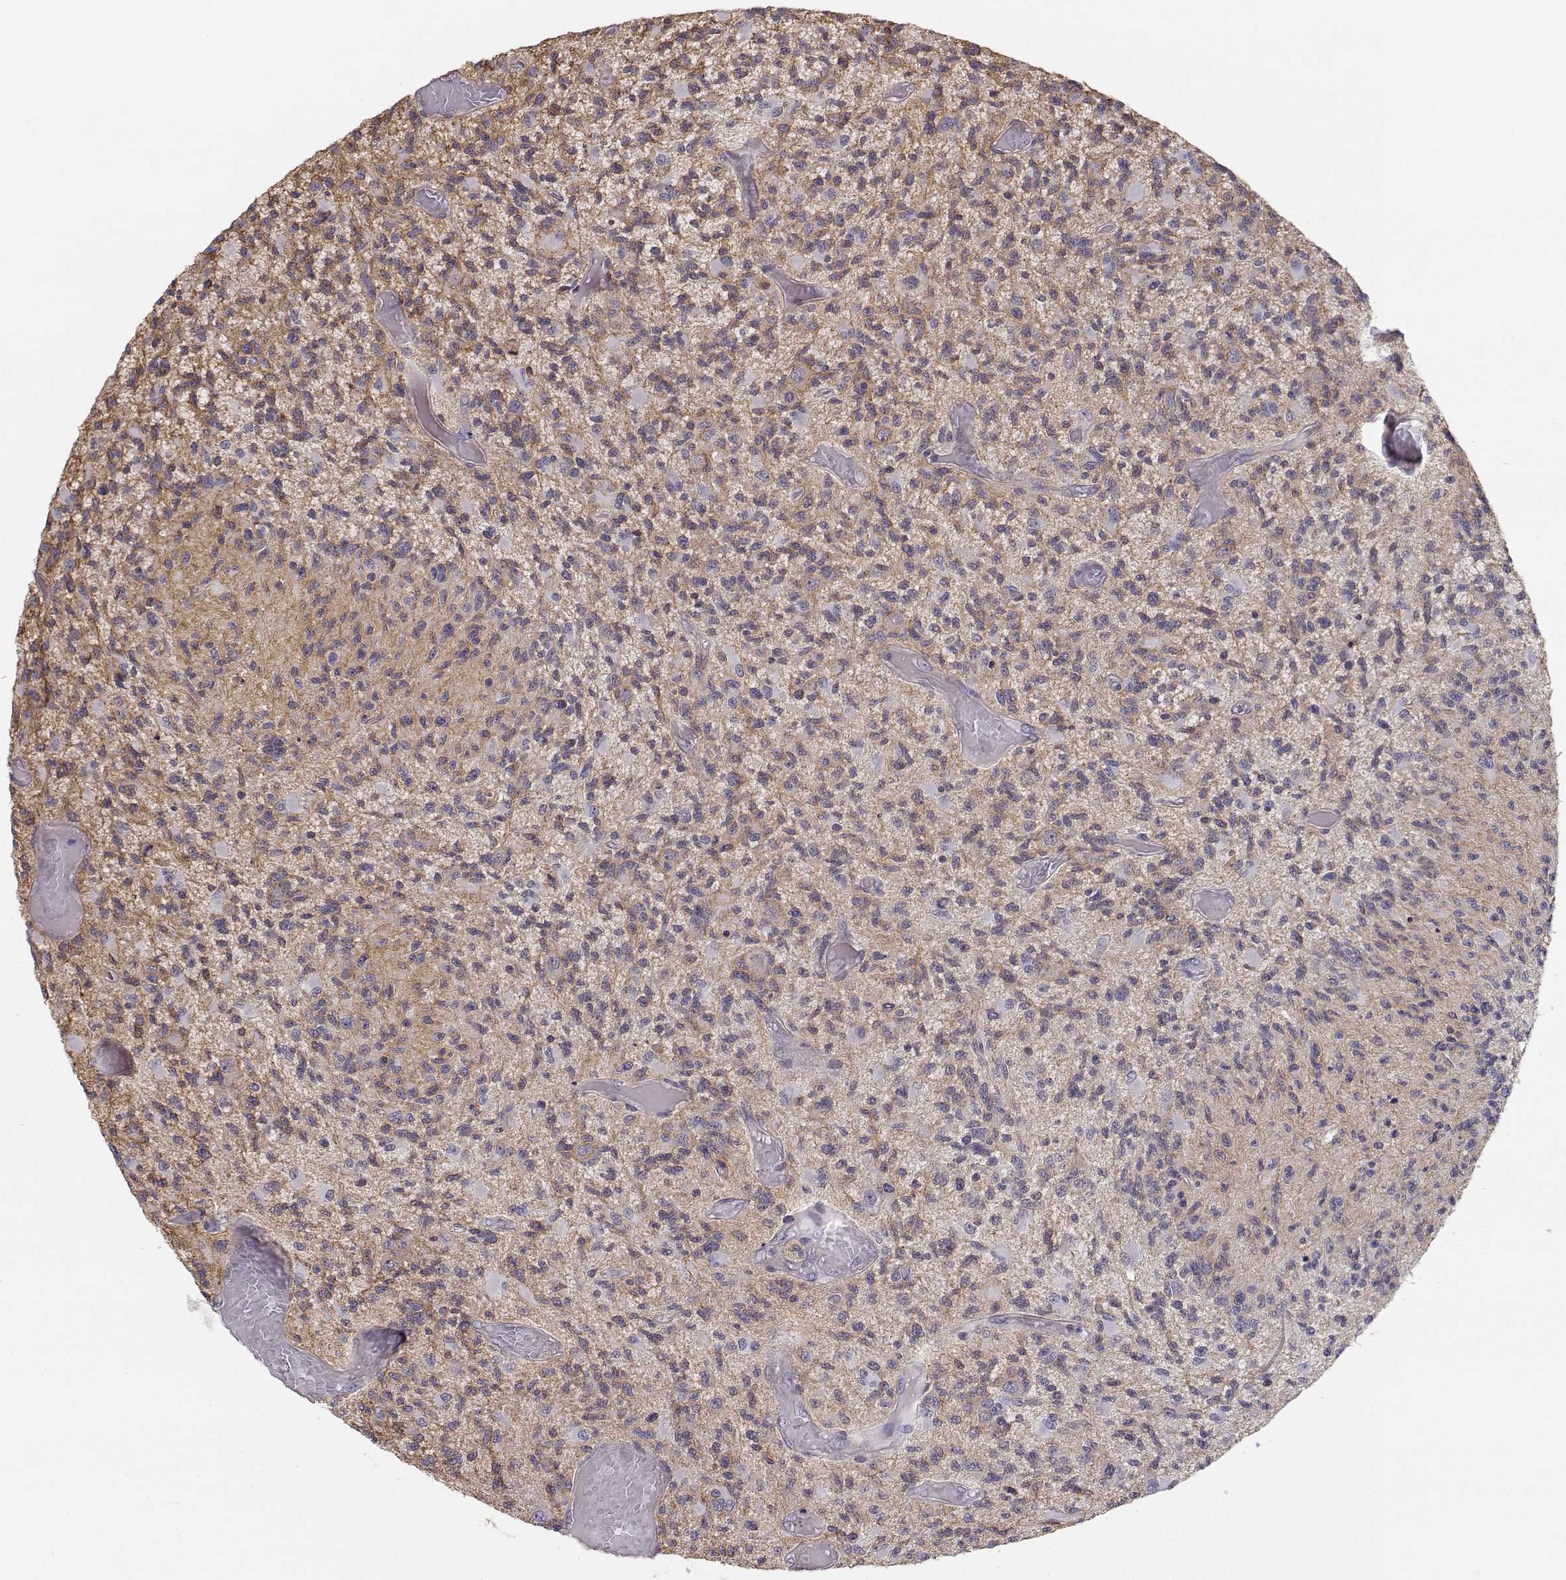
{"staining": {"intensity": "weak", "quantity": "25%-75%", "location": "cytoplasmic/membranous"}, "tissue": "glioma", "cell_type": "Tumor cells", "image_type": "cancer", "snomed": [{"axis": "morphology", "description": "Glioma, malignant, High grade"}, {"axis": "topography", "description": "Brain"}], "caption": "DAB (3,3'-diaminobenzidine) immunohistochemical staining of human malignant glioma (high-grade) reveals weak cytoplasmic/membranous protein positivity in about 25%-75% of tumor cells.", "gene": "DAPL1", "patient": {"sex": "female", "age": 63}}